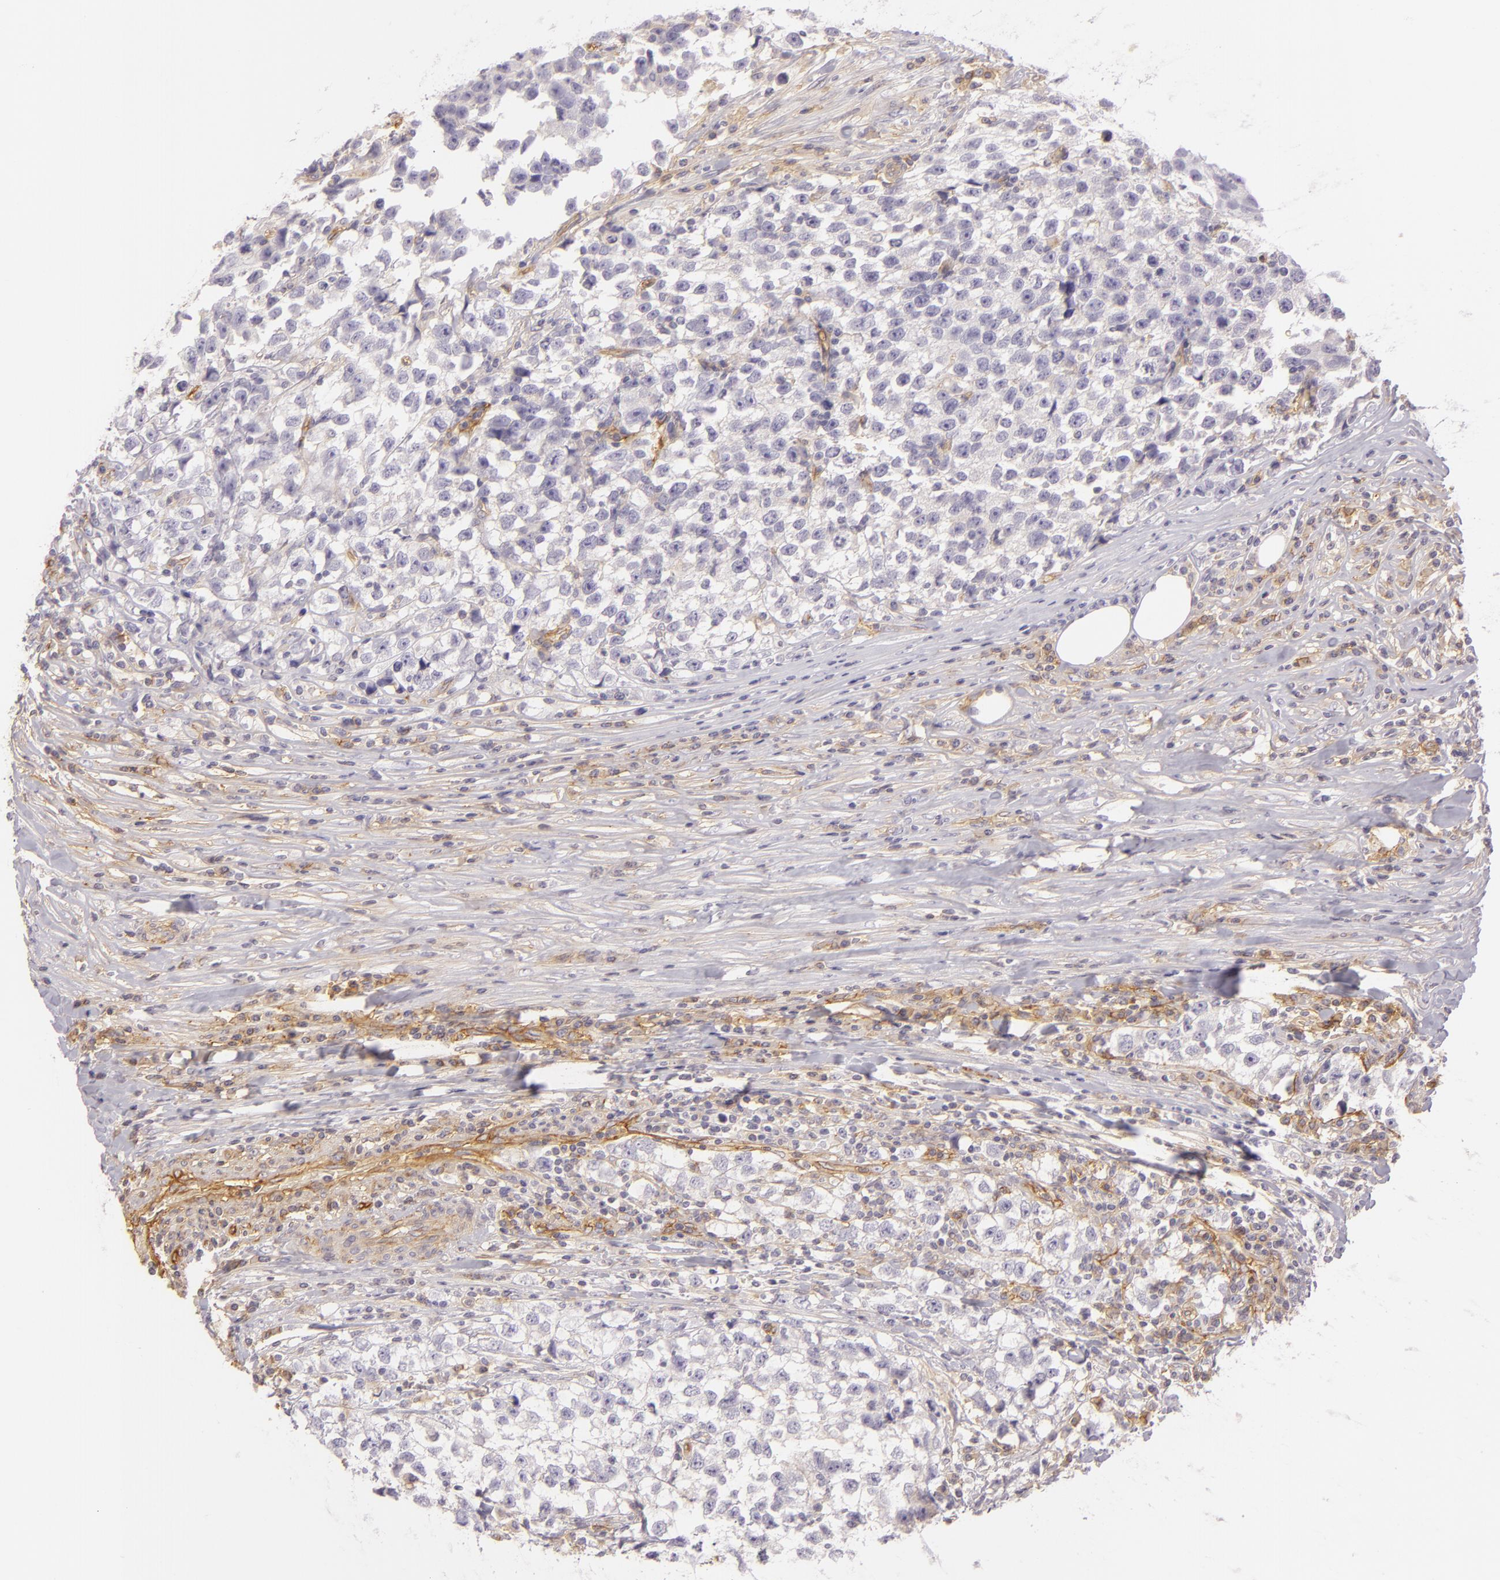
{"staining": {"intensity": "negative", "quantity": "none", "location": "none"}, "tissue": "testis cancer", "cell_type": "Tumor cells", "image_type": "cancer", "snomed": [{"axis": "morphology", "description": "Seminoma, NOS"}, {"axis": "morphology", "description": "Carcinoma, Embryonal, NOS"}, {"axis": "topography", "description": "Testis"}], "caption": "IHC histopathology image of human testis cancer (embryonal carcinoma) stained for a protein (brown), which exhibits no positivity in tumor cells.", "gene": "CD59", "patient": {"sex": "male", "age": 30}}